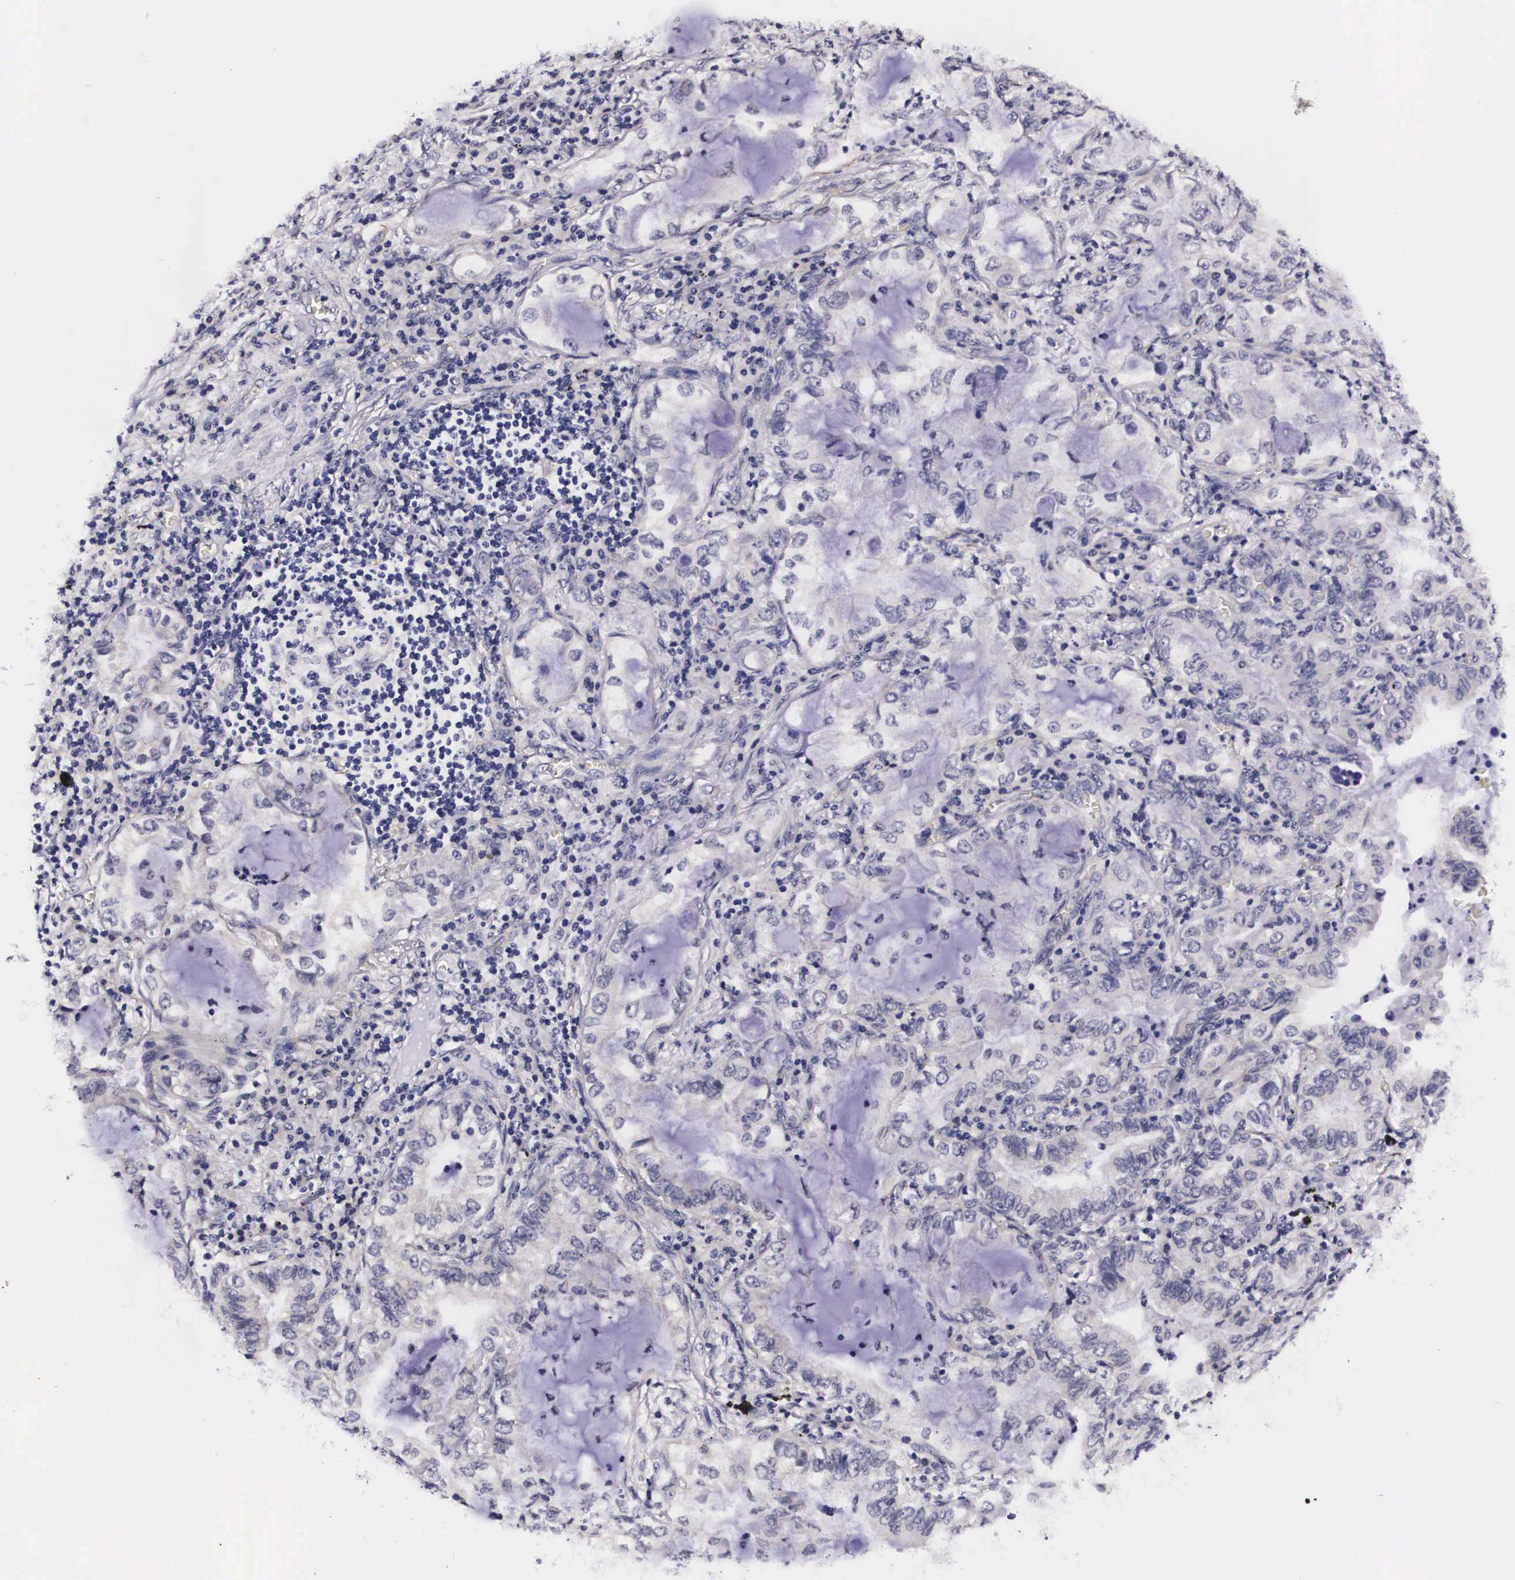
{"staining": {"intensity": "negative", "quantity": "none", "location": "none"}, "tissue": "lung cancer", "cell_type": "Tumor cells", "image_type": "cancer", "snomed": [{"axis": "morphology", "description": "Adenocarcinoma, NOS"}, {"axis": "topography", "description": "Lung"}], "caption": "A photomicrograph of adenocarcinoma (lung) stained for a protein demonstrates no brown staining in tumor cells.", "gene": "PHETA2", "patient": {"sex": "female", "age": 50}}